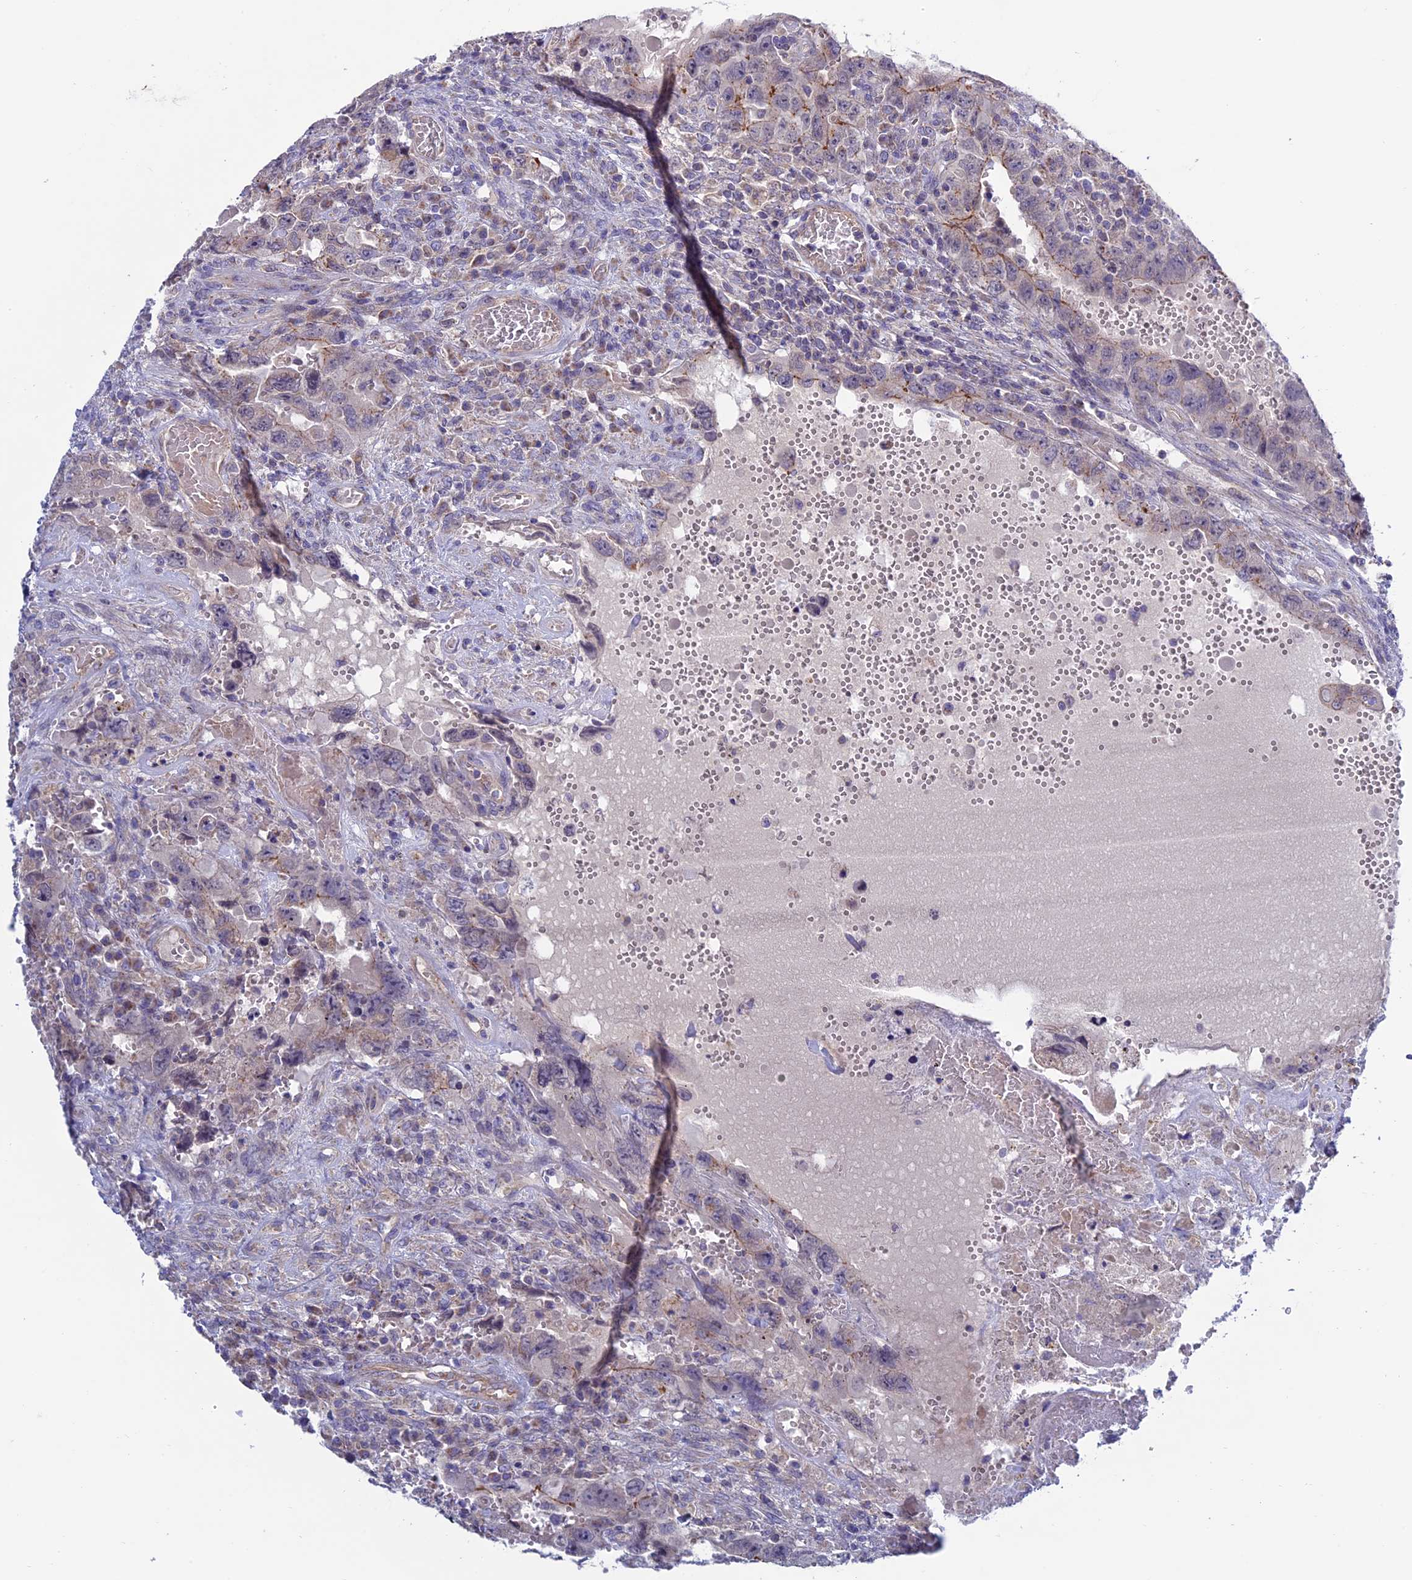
{"staining": {"intensity": "moderate", "quantity": "<25%", "location": "cytoplasmic/membranous"}, "tissue": "testis cancer", "cell_type": "Tumor cells", "image_type": "cancer", "snomed": [{"axis": "morphology", "description": "Carcinoma, Embryonal, NOS"}, {"axis": "topography", "description": "Testis"}], "caption": "A low amount of moderate cytoplasmic/membranous staining is identified in approximately <25% of tumor cells in testis cancer (embryonal carcinoma) tissue. (brown staining indicates protein expression, while blue staining denotes nuclei).", "gene": "ETFDH", "patient": {"sex": "male", "age": 26}}